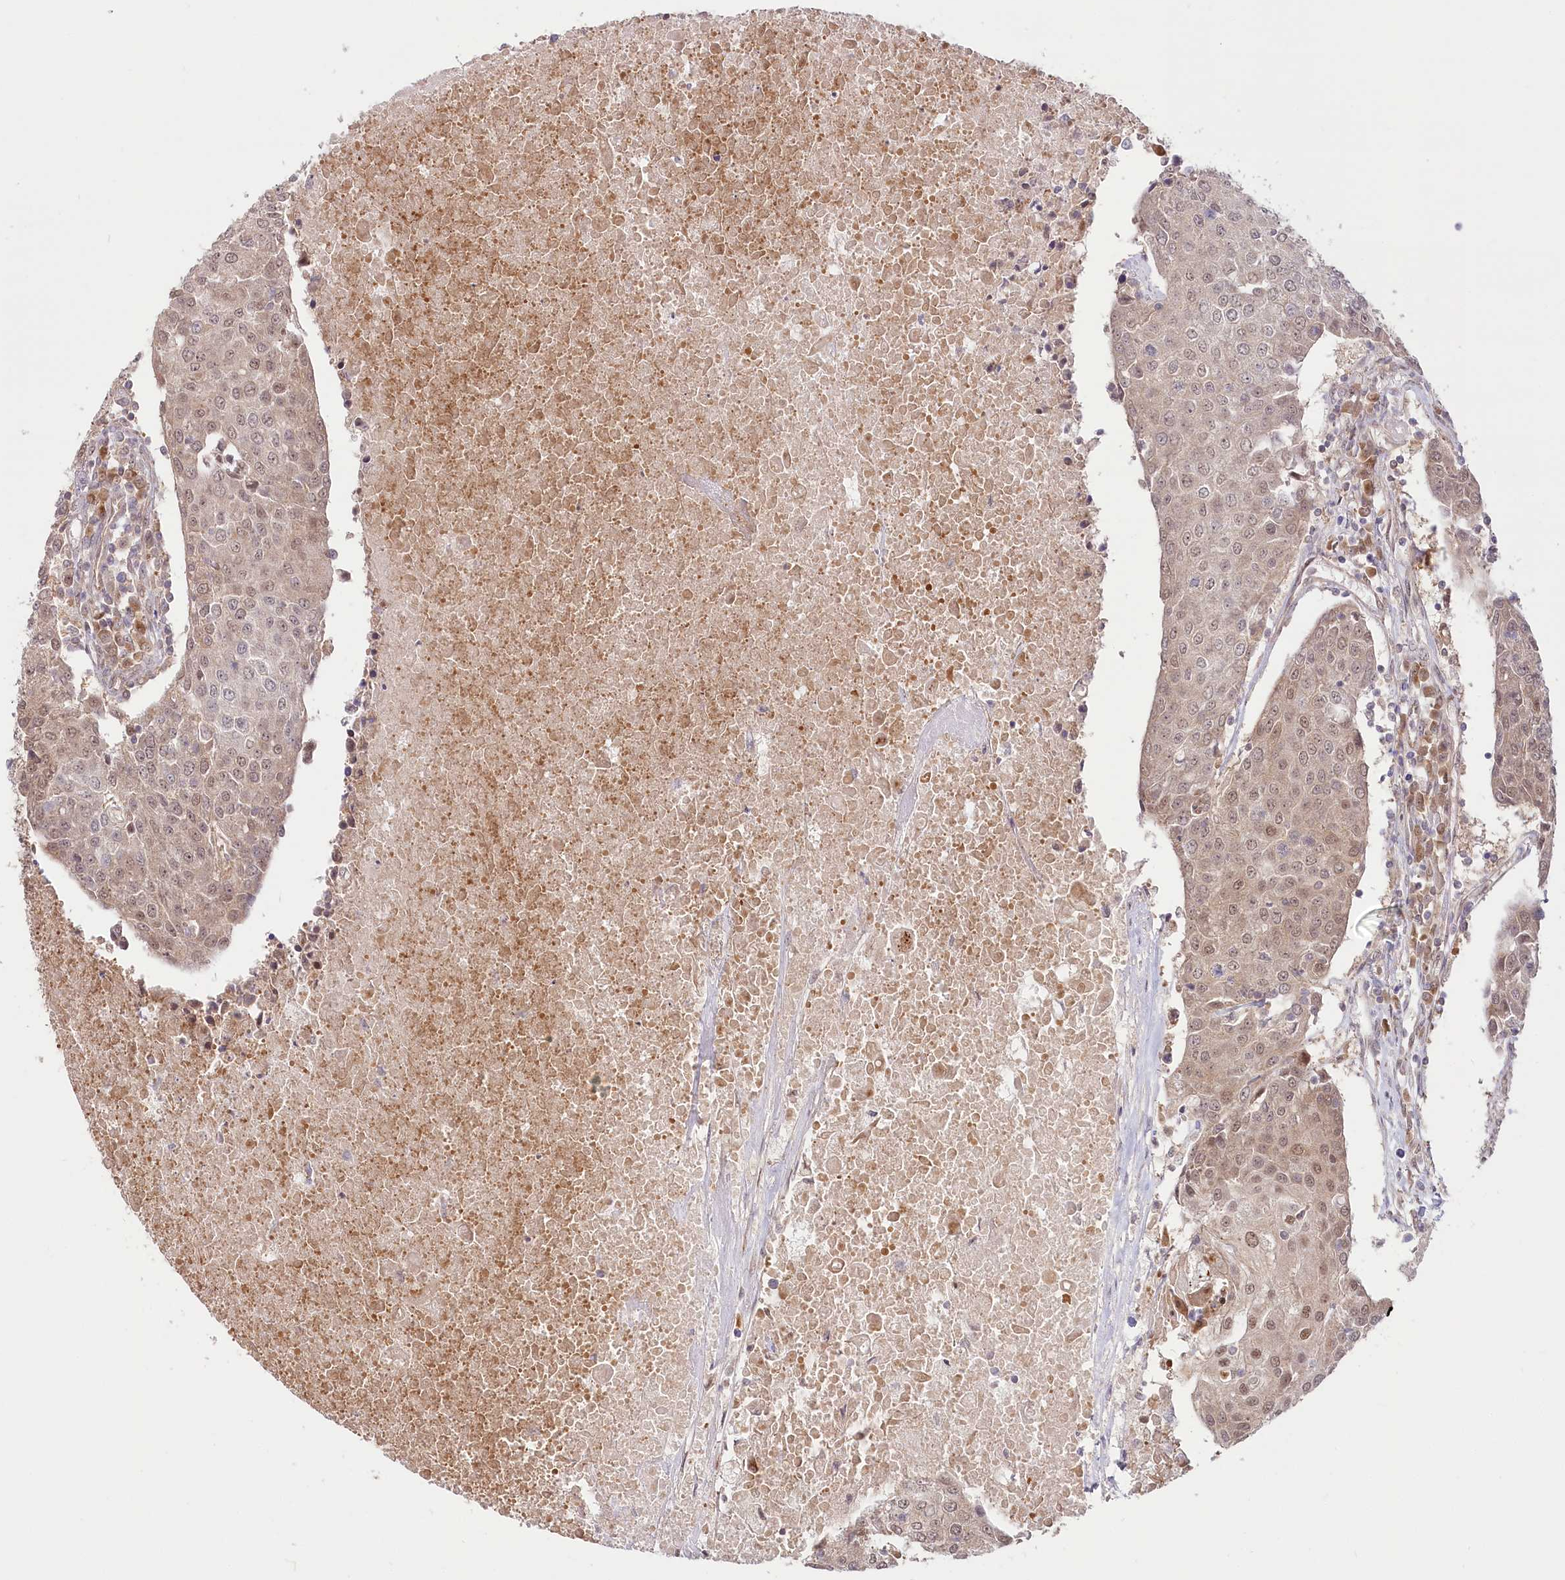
{"staining": {"intensity": "moderate", "quantity": ">75%", "location": "cytoplasmic/membranous,nuclear"}, "tissue": "urothelial cancer", "cell_type": "Tumor cells", "image_type": "cancer", "snomed": [{"axis": "morphology", "description": "Urothelial carcinoma, High grade"}, {"axis": "topography", "description": "Urinary bladder"}], "caption": "High-grade urothelial carcinoma stained with DAB (3,3'-diaminobenzidine) immunohistochemistry reveals medium levels of moderate cytoplasmic/membranous and nuclear staining in about >75% of tumor cells.", "gene": "CEP70", "patient": {"sex": "female", "age": 85}}